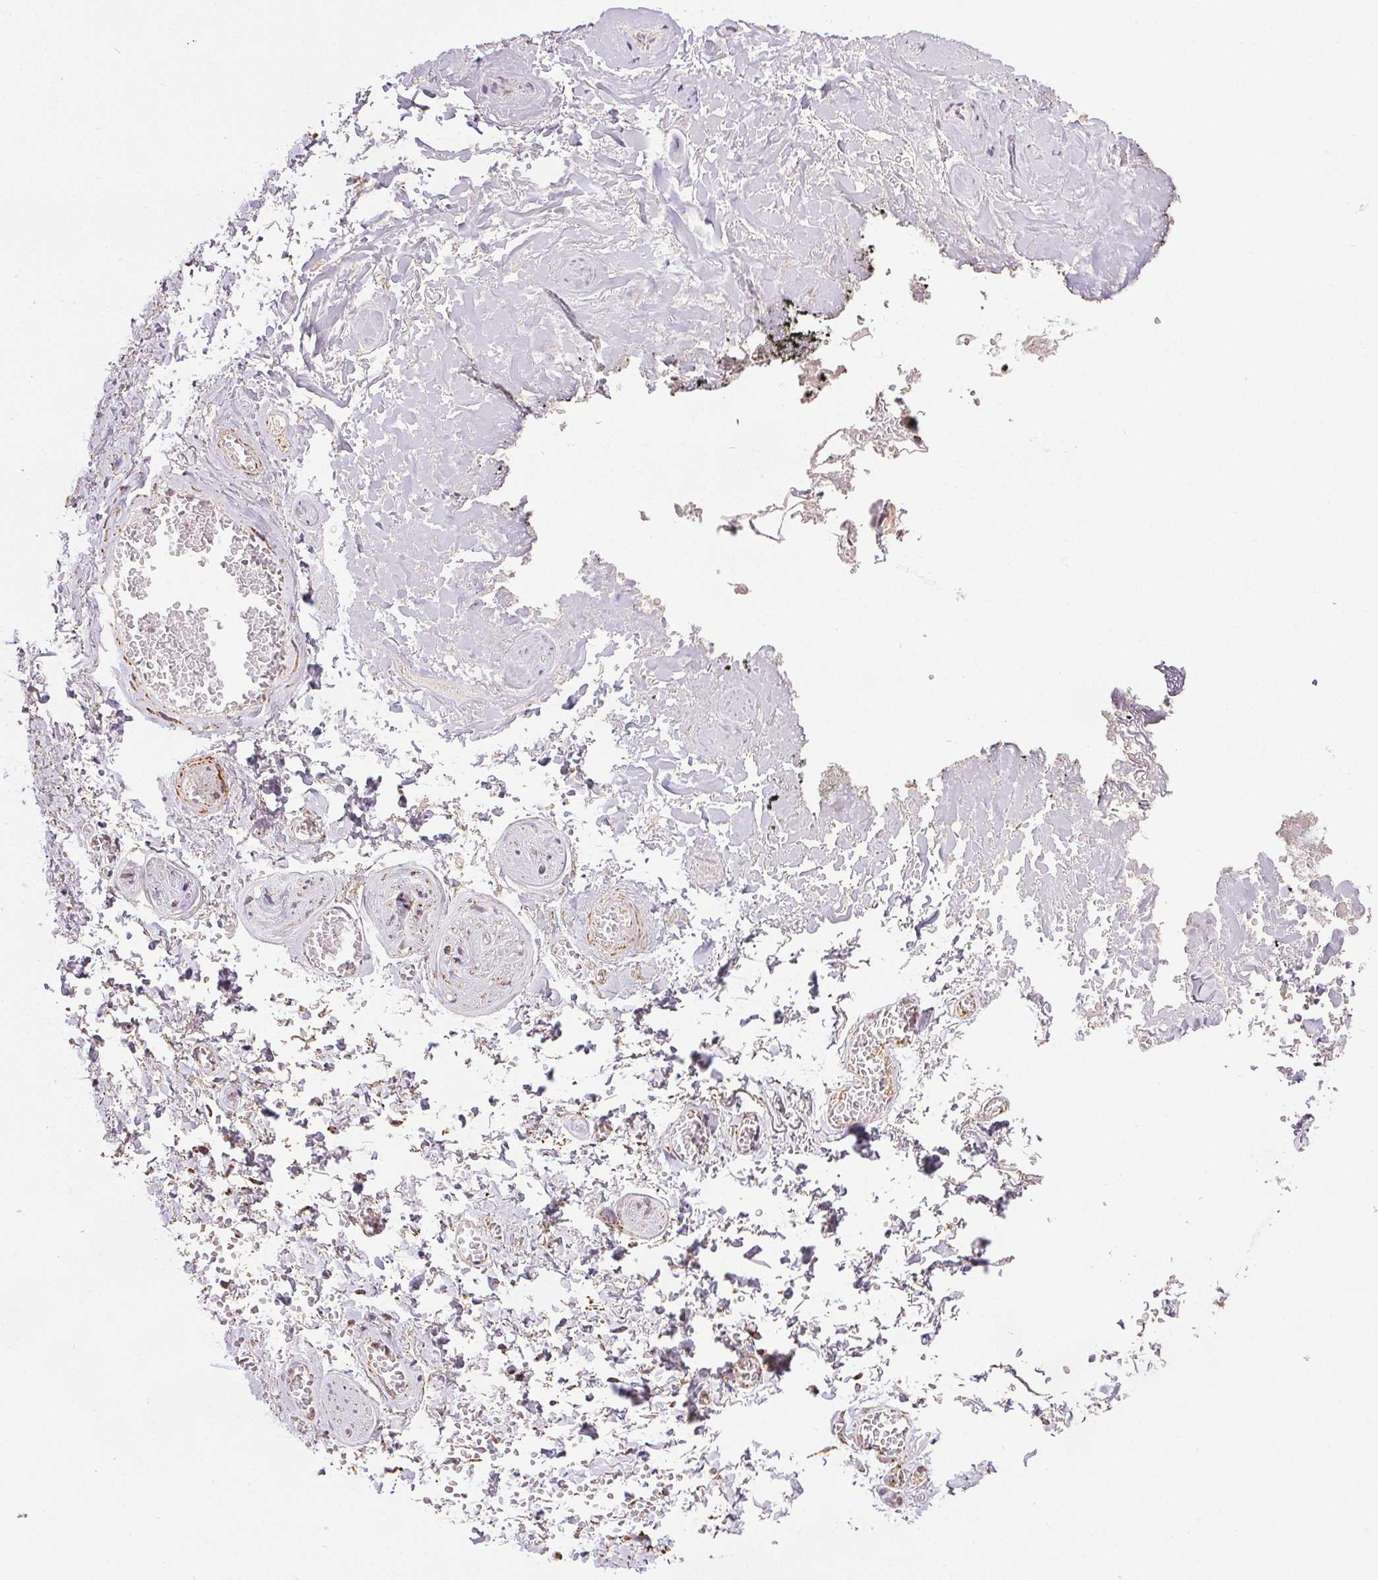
{"staining": {"intensity": "moderate", "quantity": "<25%", "location": "cytoplasmic/membranous"}, "tissue": "adipose tissue", "cell_type": "Adipocytes", "image_type": "normal", "snomed": [{"axis": "morphology", "description": "Normal tissue, NOS"}, {"axis": "topography", "description": "Vulva"}, {"axis": "topography", "description": "Peripheral nerve tissue"}], "caption": "Adipose tissue was stained to show a protein in brown. There is low levels of moderate cytoplasmic/membranous expression in approximately <25% of adipocytes. (brown staining indicates protein expression, while blue staining denotes nuclei).", "gene": "SDHB", "patient": {"sex": "female", "age": 66}}